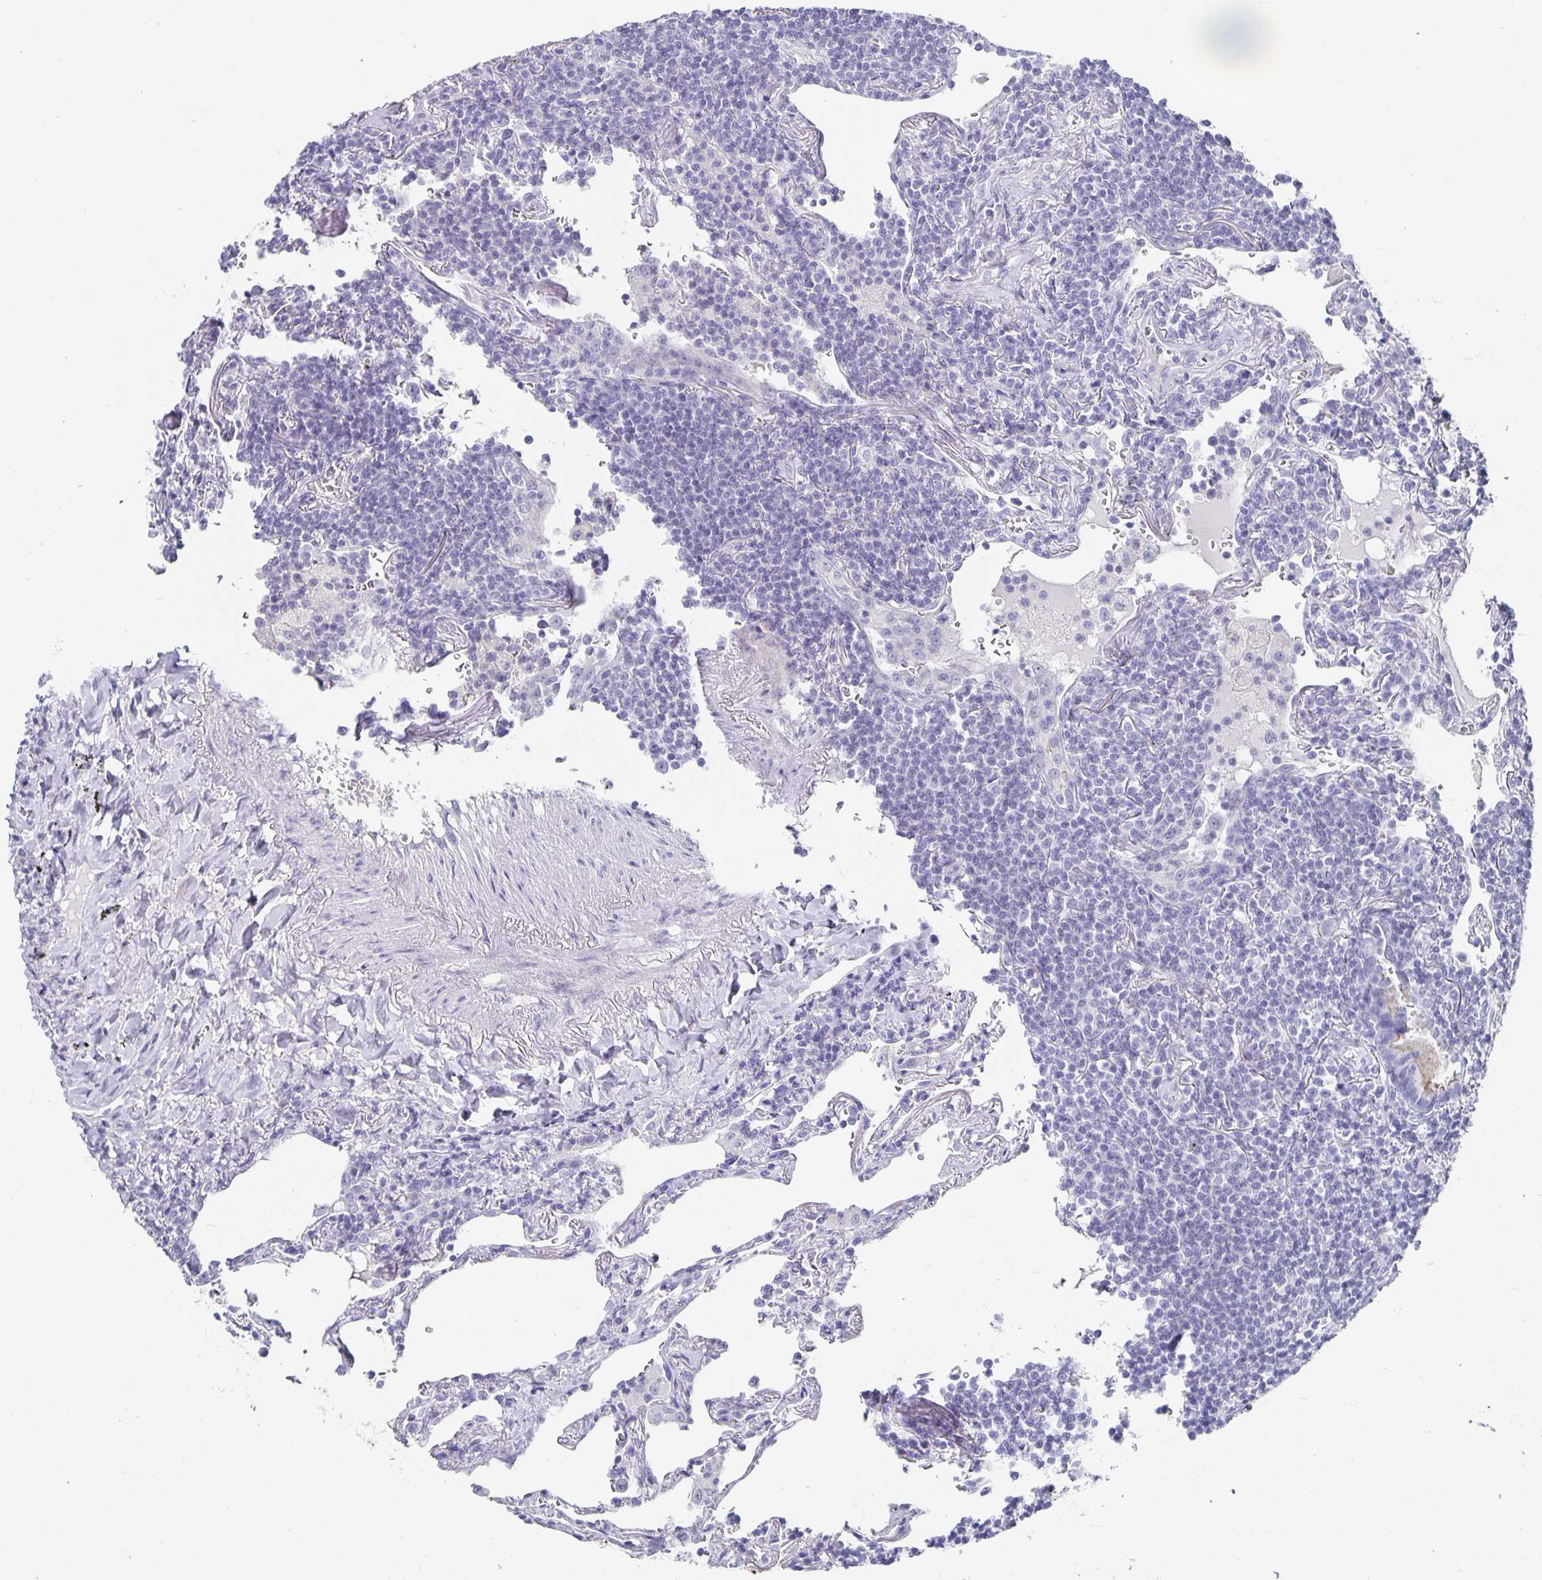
{"staining": {"intensity": "negative", "quantity": "none", "location": "none"}, "tissue": "lymphoma", "cell_type": "Tumor cells", "image_type": "cancer", "snomed": [{"axis": "morphology", "description": "Malignant lymphoma, non-Hodgkin's type, Low grade"}, {"axis": "topography", "description": "Lung"}], "caption": "Histopathology image shows no significant protein positivity in tumor cells of low-grade malignant lymphoma, non-Hodgkin's type.", "gene": "CHGA", "patient": {"sex": "female", "age": 71}}